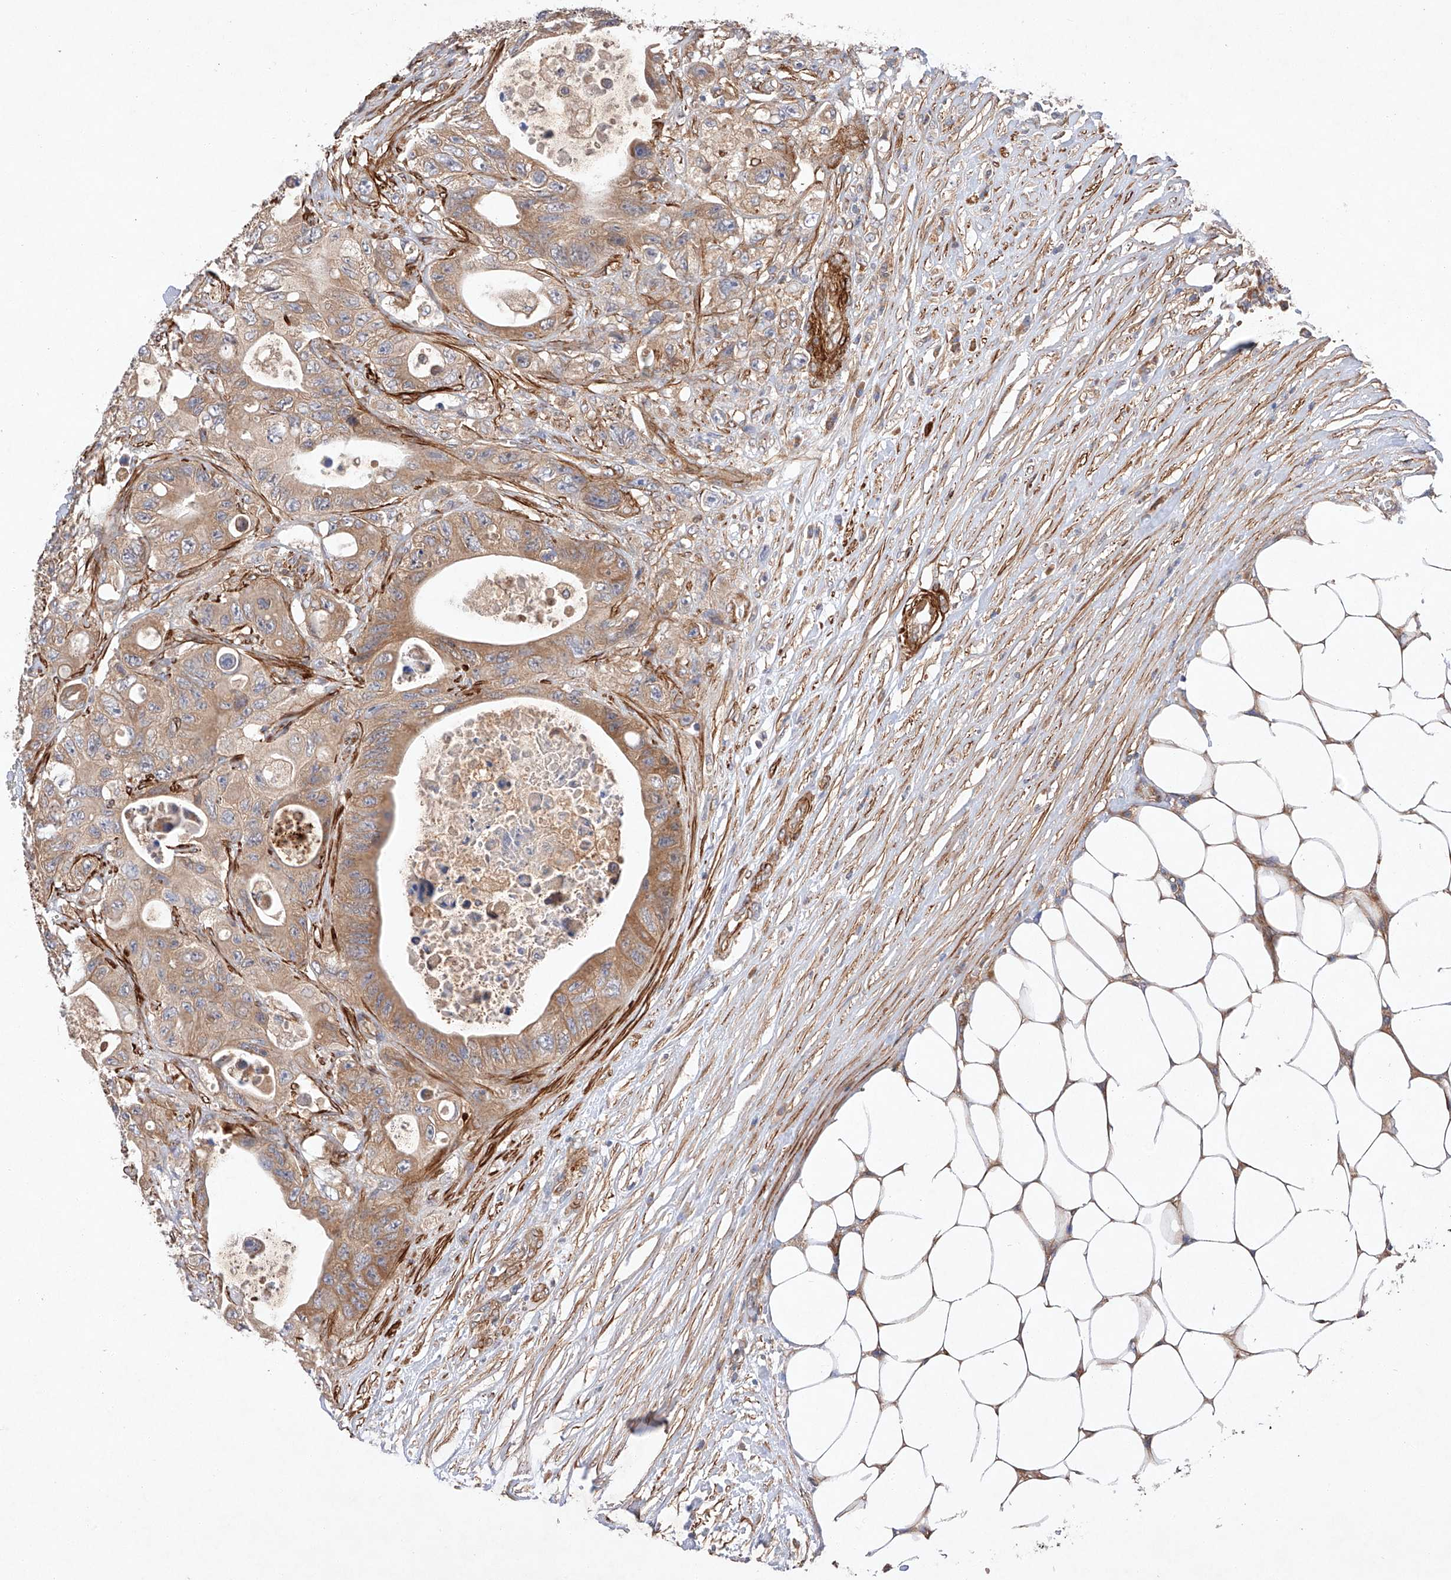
{"staining": {"intensity": "moderate", "quantity": ">75%", "location": "cytoplasmic/membranous"}, "tissue": "colorectal cancer", "cell_type": "Tumor cells", "image_type": "cancer", "snomed": [{"axis": "morphology", "description": "Adenocarcinoma, NOS"}, {"axis": "topography", "description": "Colon"}], "caption": "IHC (DAB (3,3'-diaminobenzidine)) staining of human colorectal cancer displays moderate cytoplasmic/membranous protein staining in approximately >75% of tumor cells. The staining was performed using DAB (3,3'-diaminobenzidine) to visualize the protein expression in brown, while the nuclei were stained in blue with hematoxylin (Magnification: 20x).", "gene": "RAB23", "patient": {"sex": "female", "age": 46}}